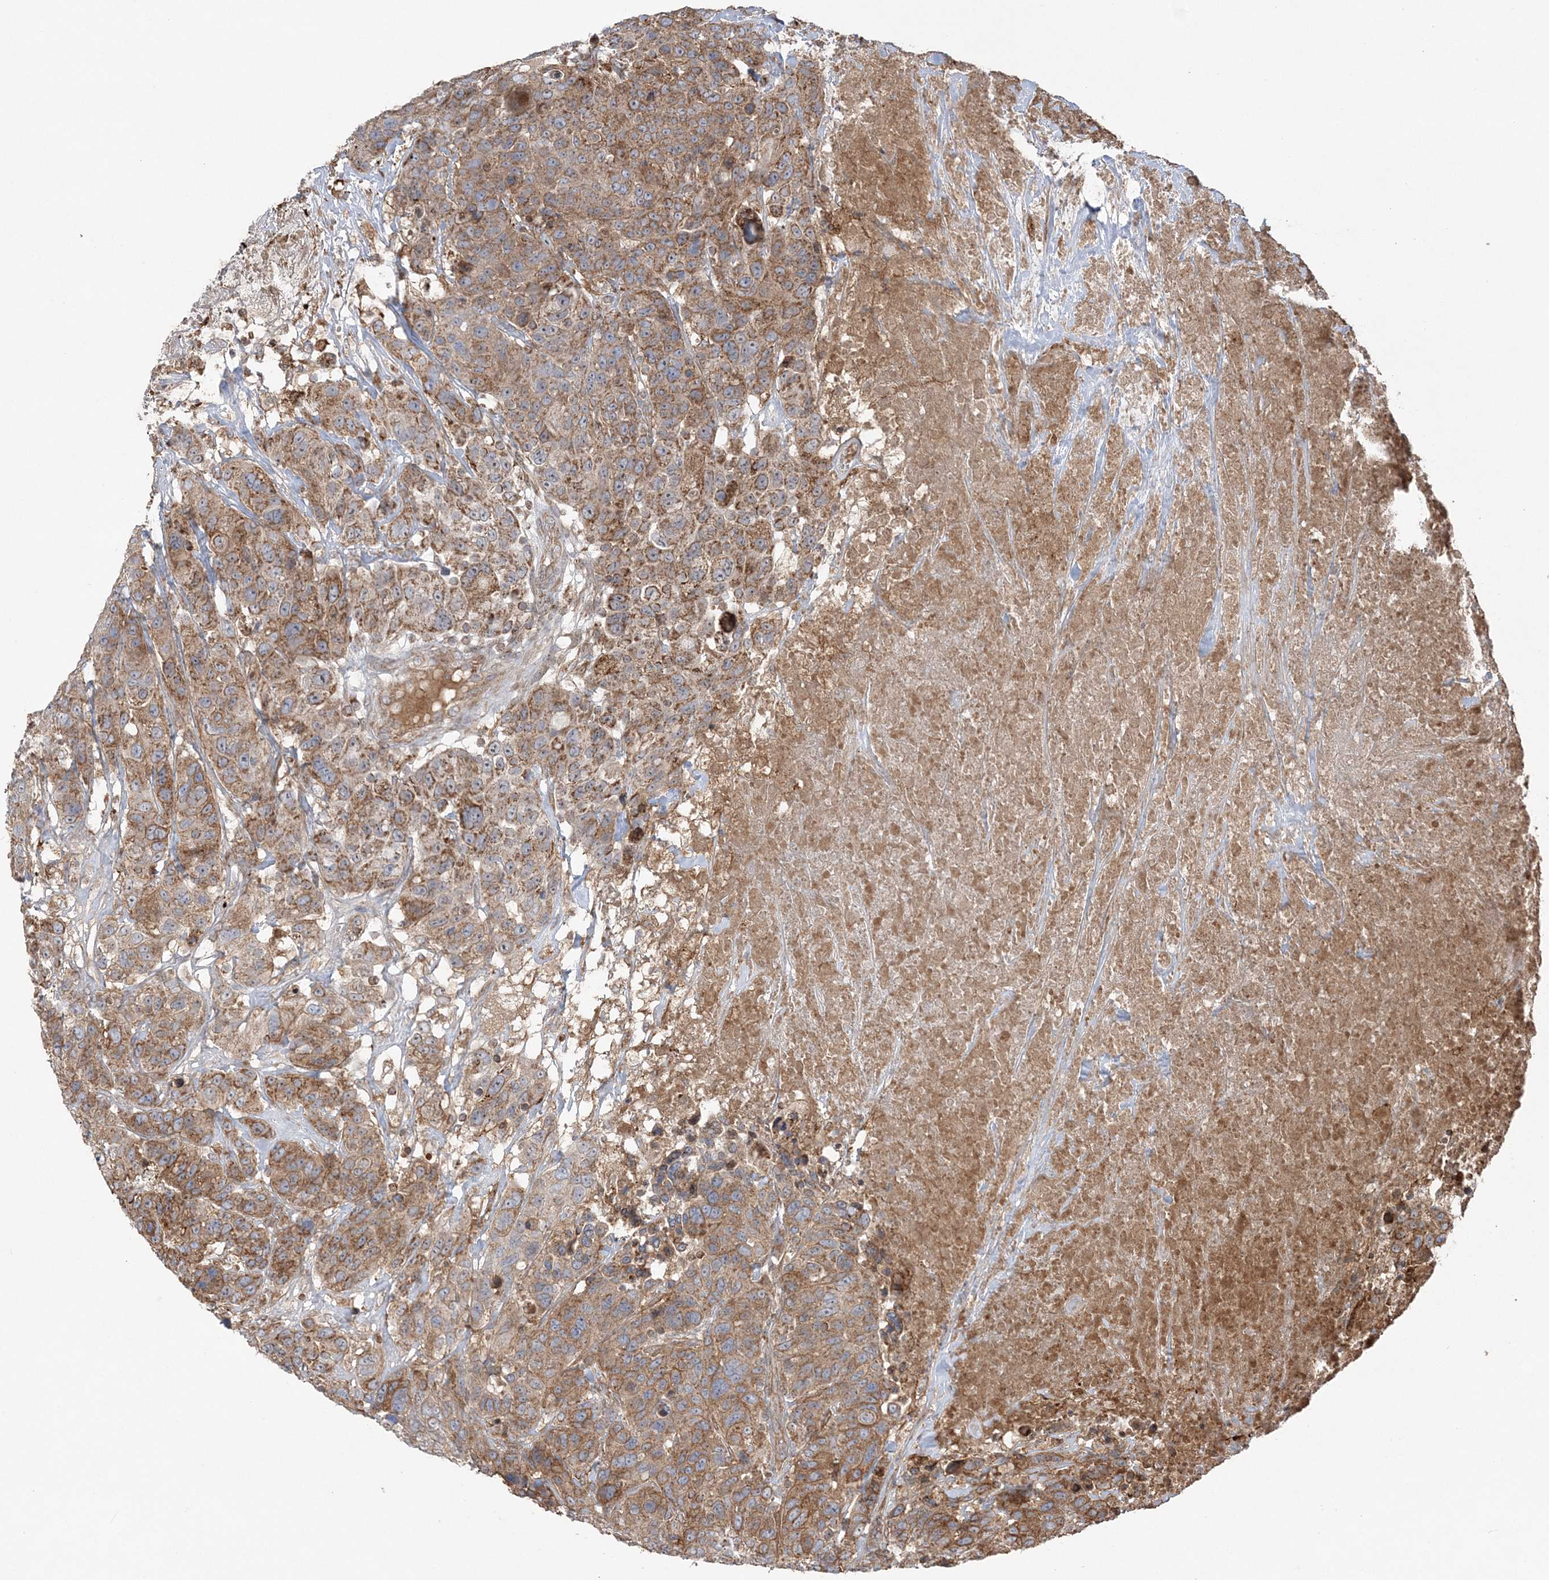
{"staining": {"intensity": "moderate", "quantity": ">75%", "location": "cytoplasmic/membranous"}, "tissue": "breast cancer", "cell_type": "Tumor cells", "image_type": "cancer", "snomed": [{"axis": "morphology", "description": "Duct carcinoma"}, {"axis": "topography", "description": "Breast"}], "caption": "Tumor cells reveal medium levels of moderate cytoplasmic/membranous staining in approximately >75% of cells in human invasive ductal carcinoma (breast). (DAB (3,3'-diaminobenzidine) = brown stain, brightfield microscopy at high magnification).", "gene": "SCLT1", "patient": {"sex": "female", "age": 37}}